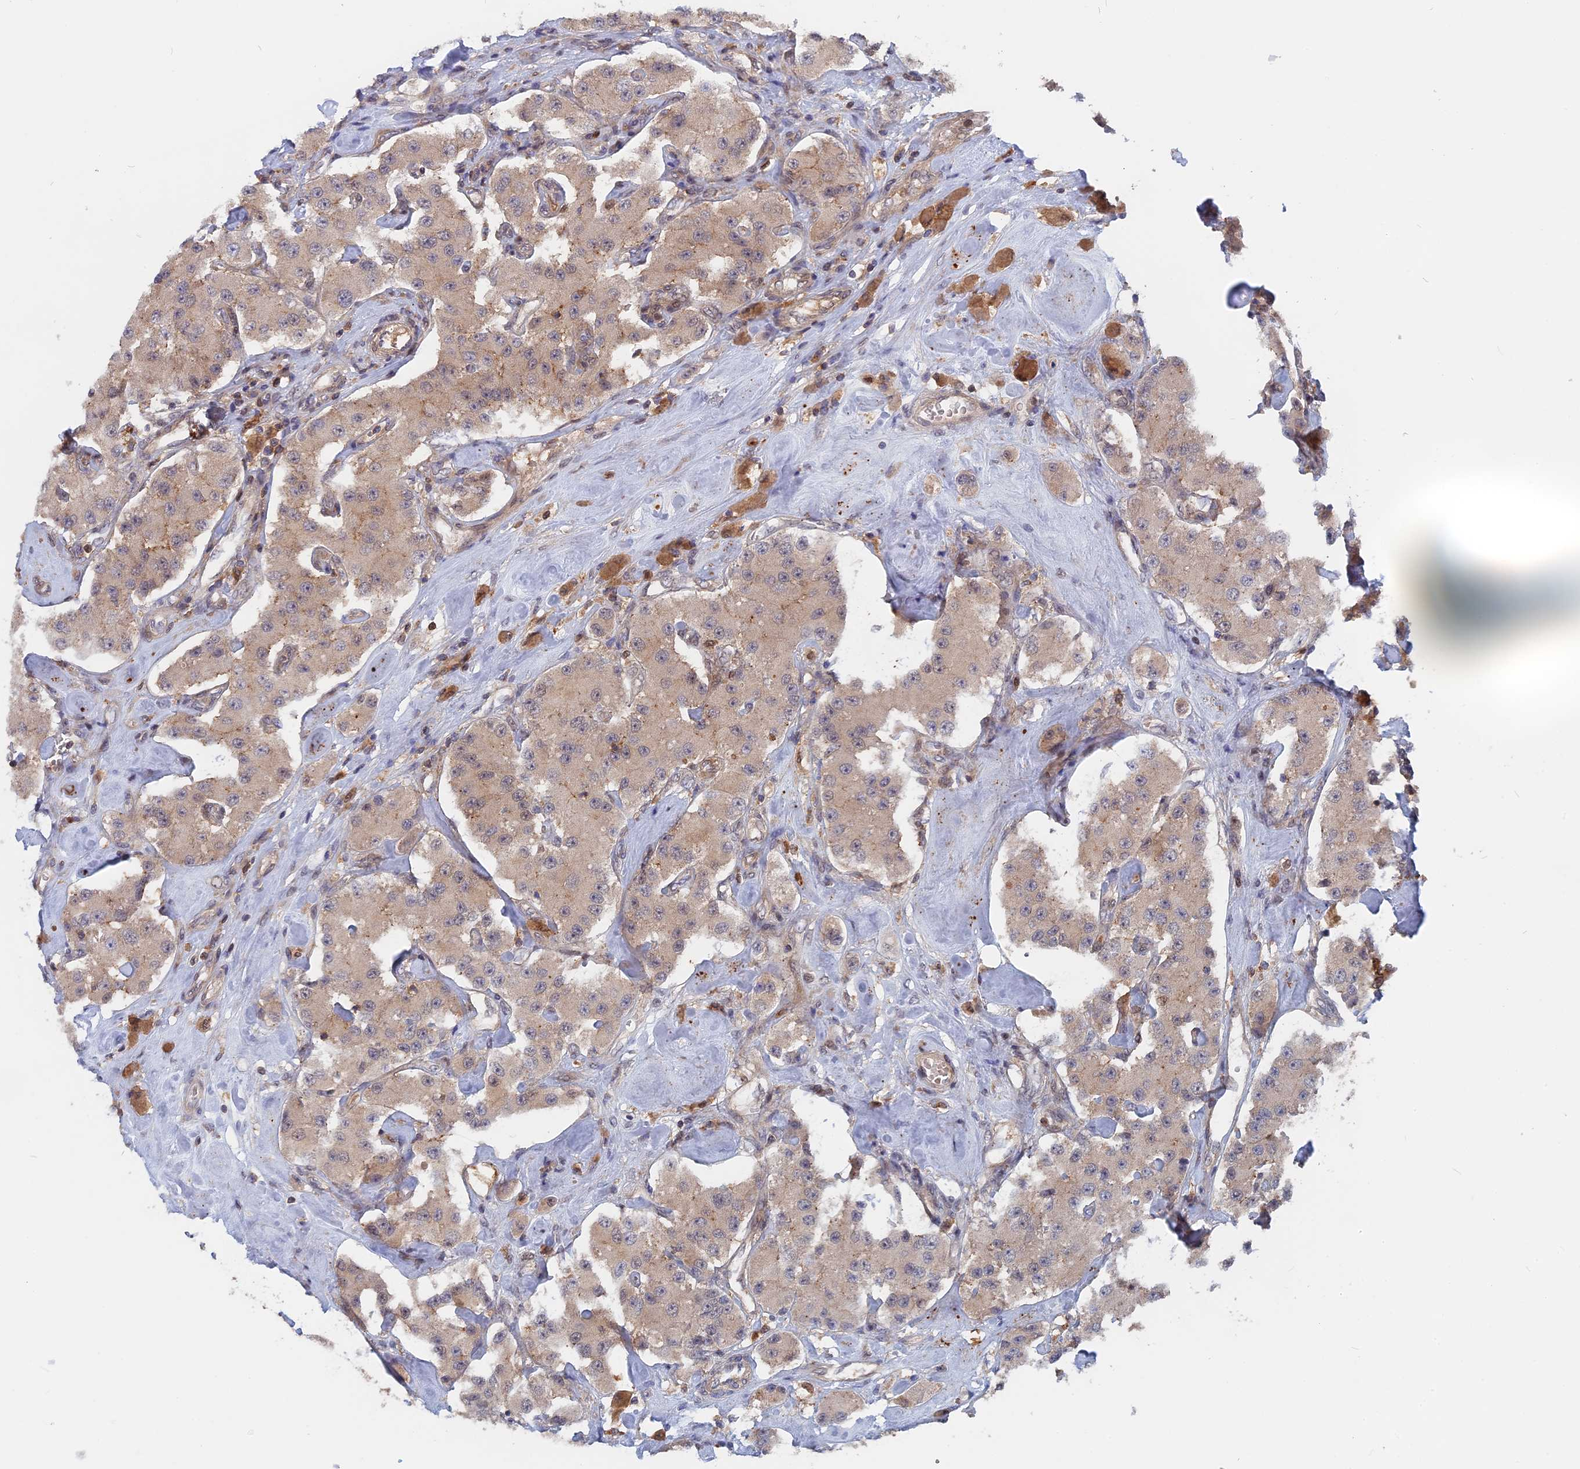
{"staining": {"intensity": "weak", "quantity": "<25%", "location": "cytoplasmic/membranous"}, "tissue": "carcinoid", "cell_type": "Tumor cells", "image_type": "cancer", "snomed": [{"axis": "morphology", "description": "Carcinoid, malignant, NOS"}, {"axis": "topography", "description": "Pancreas"}], "caption": "Carcinoid was stained to show a protein in brown. There is no significant staining in tumor cells. (DAB immunohistochemistry visualized using brightfield microscopy, high magnification).", "gene": "BLVRA", "patient": {"sex": "male", "age": 41}}